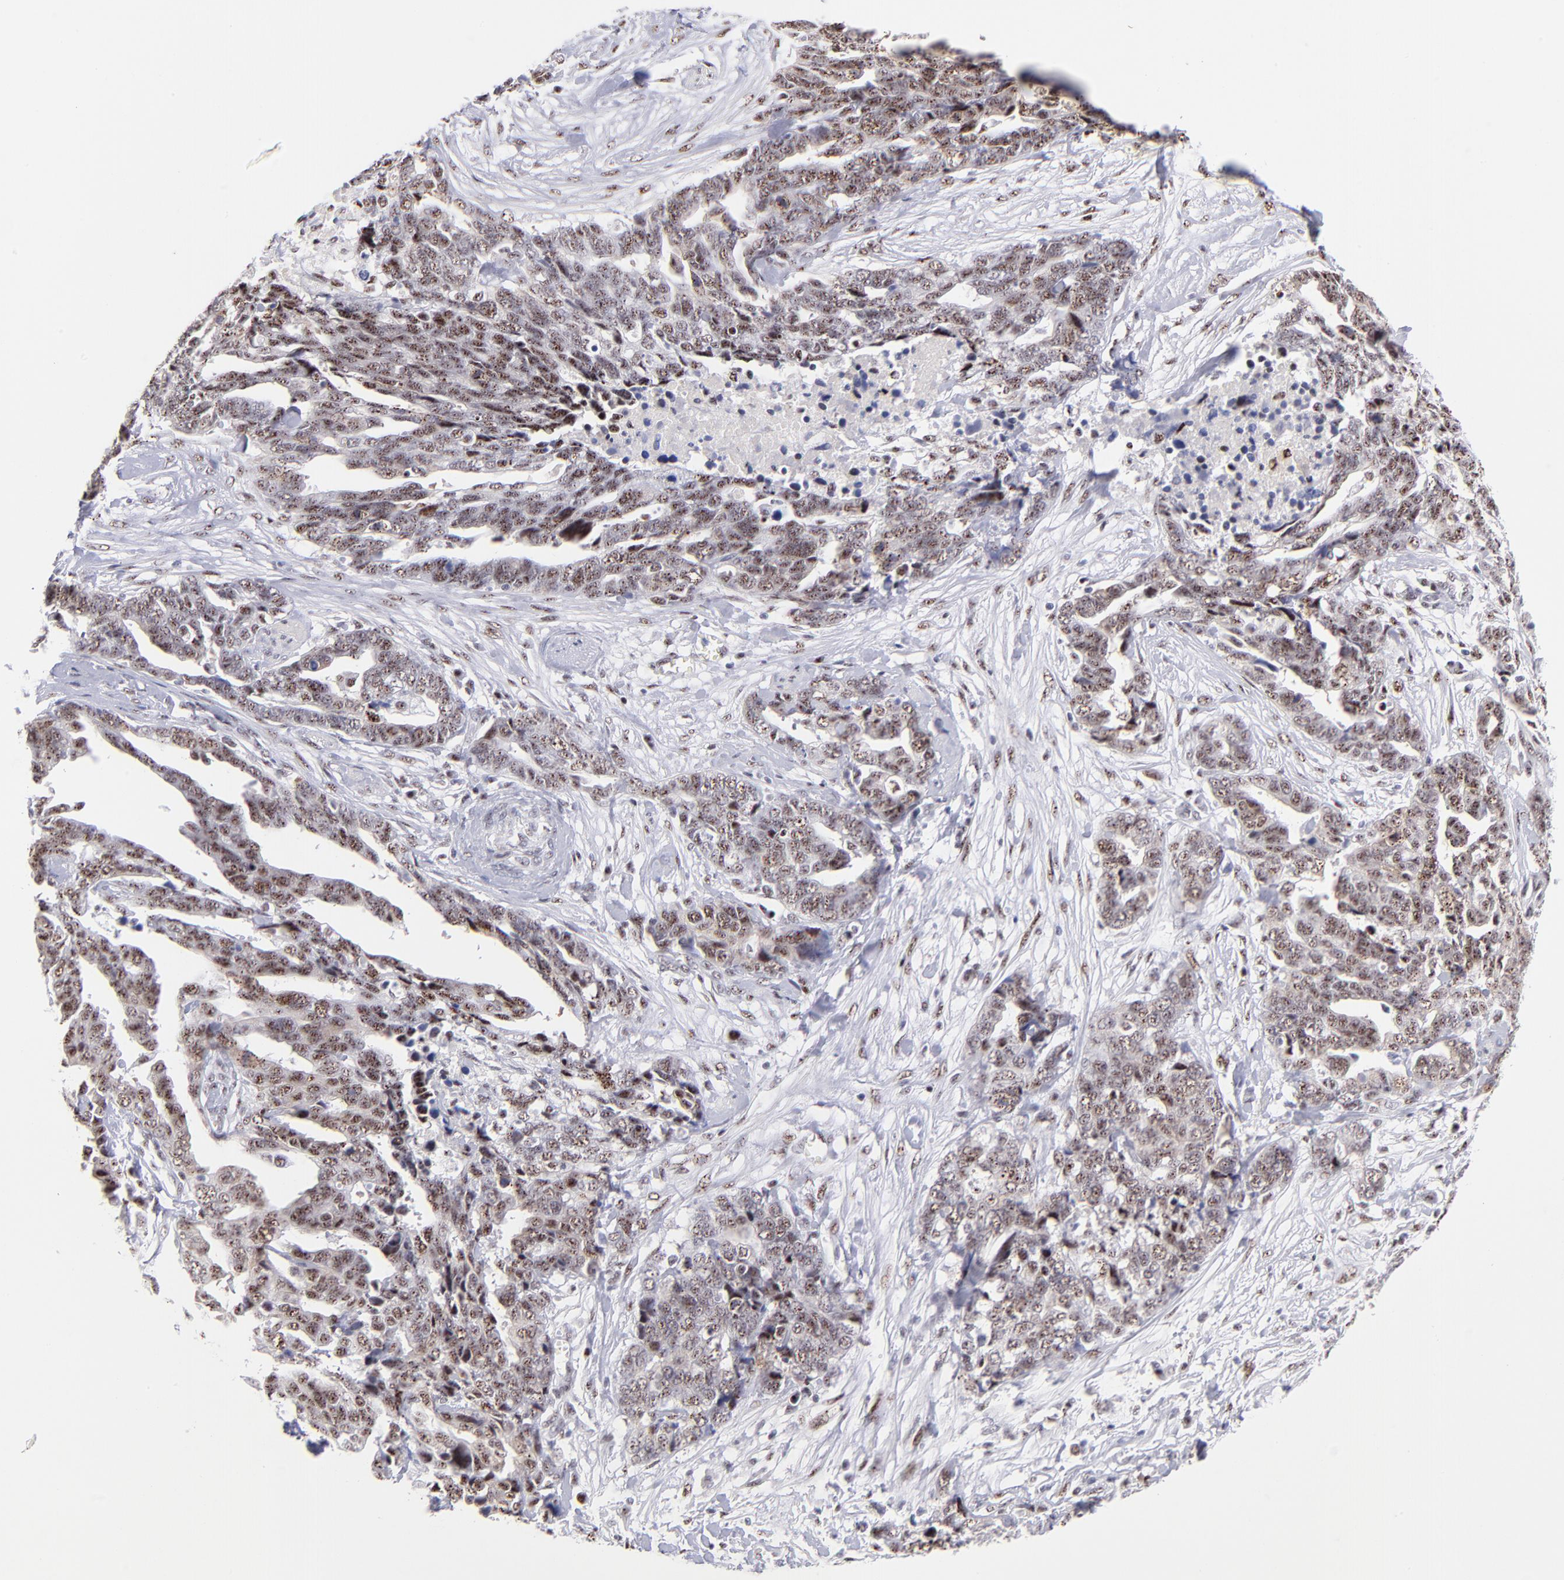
{"staining": {"intensity": "moderate", "quantity": ">75%", "location": "nuclear"}, "tissue": "ovarian cancer", "cell_type": "Tumor cells", "image_type": "cancer", "snomed": [{"axis": "morphology", "description": "Normal tissue, NOS"}, {"axis": "morphology", "description": "Cystadenocarcinoma, serous, NOS"}, {"axis": "topography", "description": "Fallopian tube"}, {"axis": "topography", "description": "Ovary"}], "caption": "The micrograph displays staining of ovarian serous cystadenocarcinoma, revealing moderate nuclear protein expression (brown color) within tumor cells.", "gene": "CDC25C", "patient": {"sex": "female", "age": 56}}